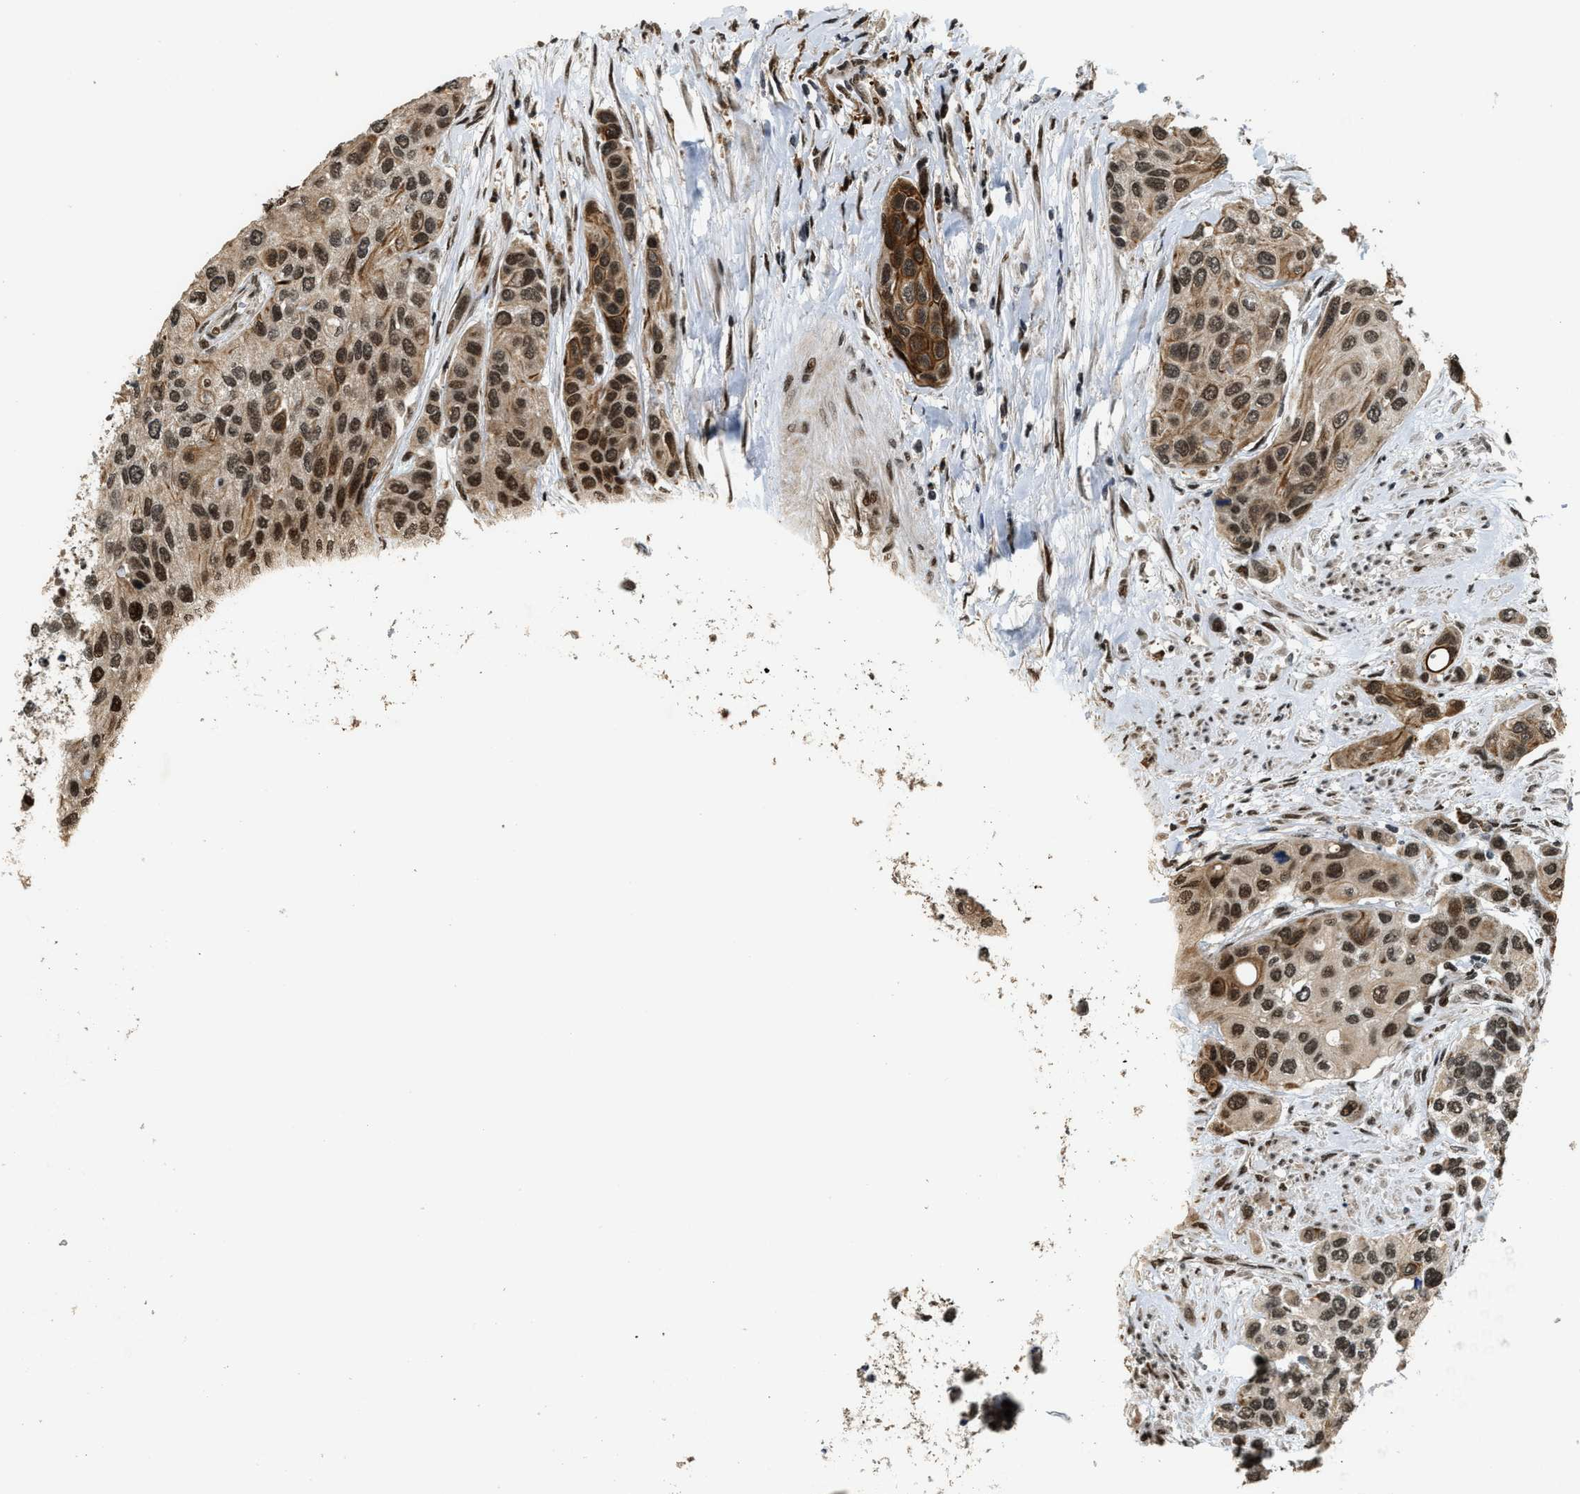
{"staining": {"intensity": "moderate", "quantity": ">75%", "location": "cytoplasmic/membranous,nuclear"}, "tissue": "urothelial cancer", "cell_type": "Tumor cells", "image_type": "cancer", "snomed": [{"axis": "morphology", "description": "Urothelial carcinoma, High grade"}, {"axis": "topography", "description": "Urinary bladder"}], "caption": "Urothelial carcinoma (high-grade) tissue displays moderate cytoplasmic/membranous and nuclear staining in approximately >75% of tumor cells, visualized by immunohistochemistry. (DAB = brown stain, brightfield microscopy at high magnification).", "gene": "SERTAD2", "patient": {"sex": "female", "age": 56}}